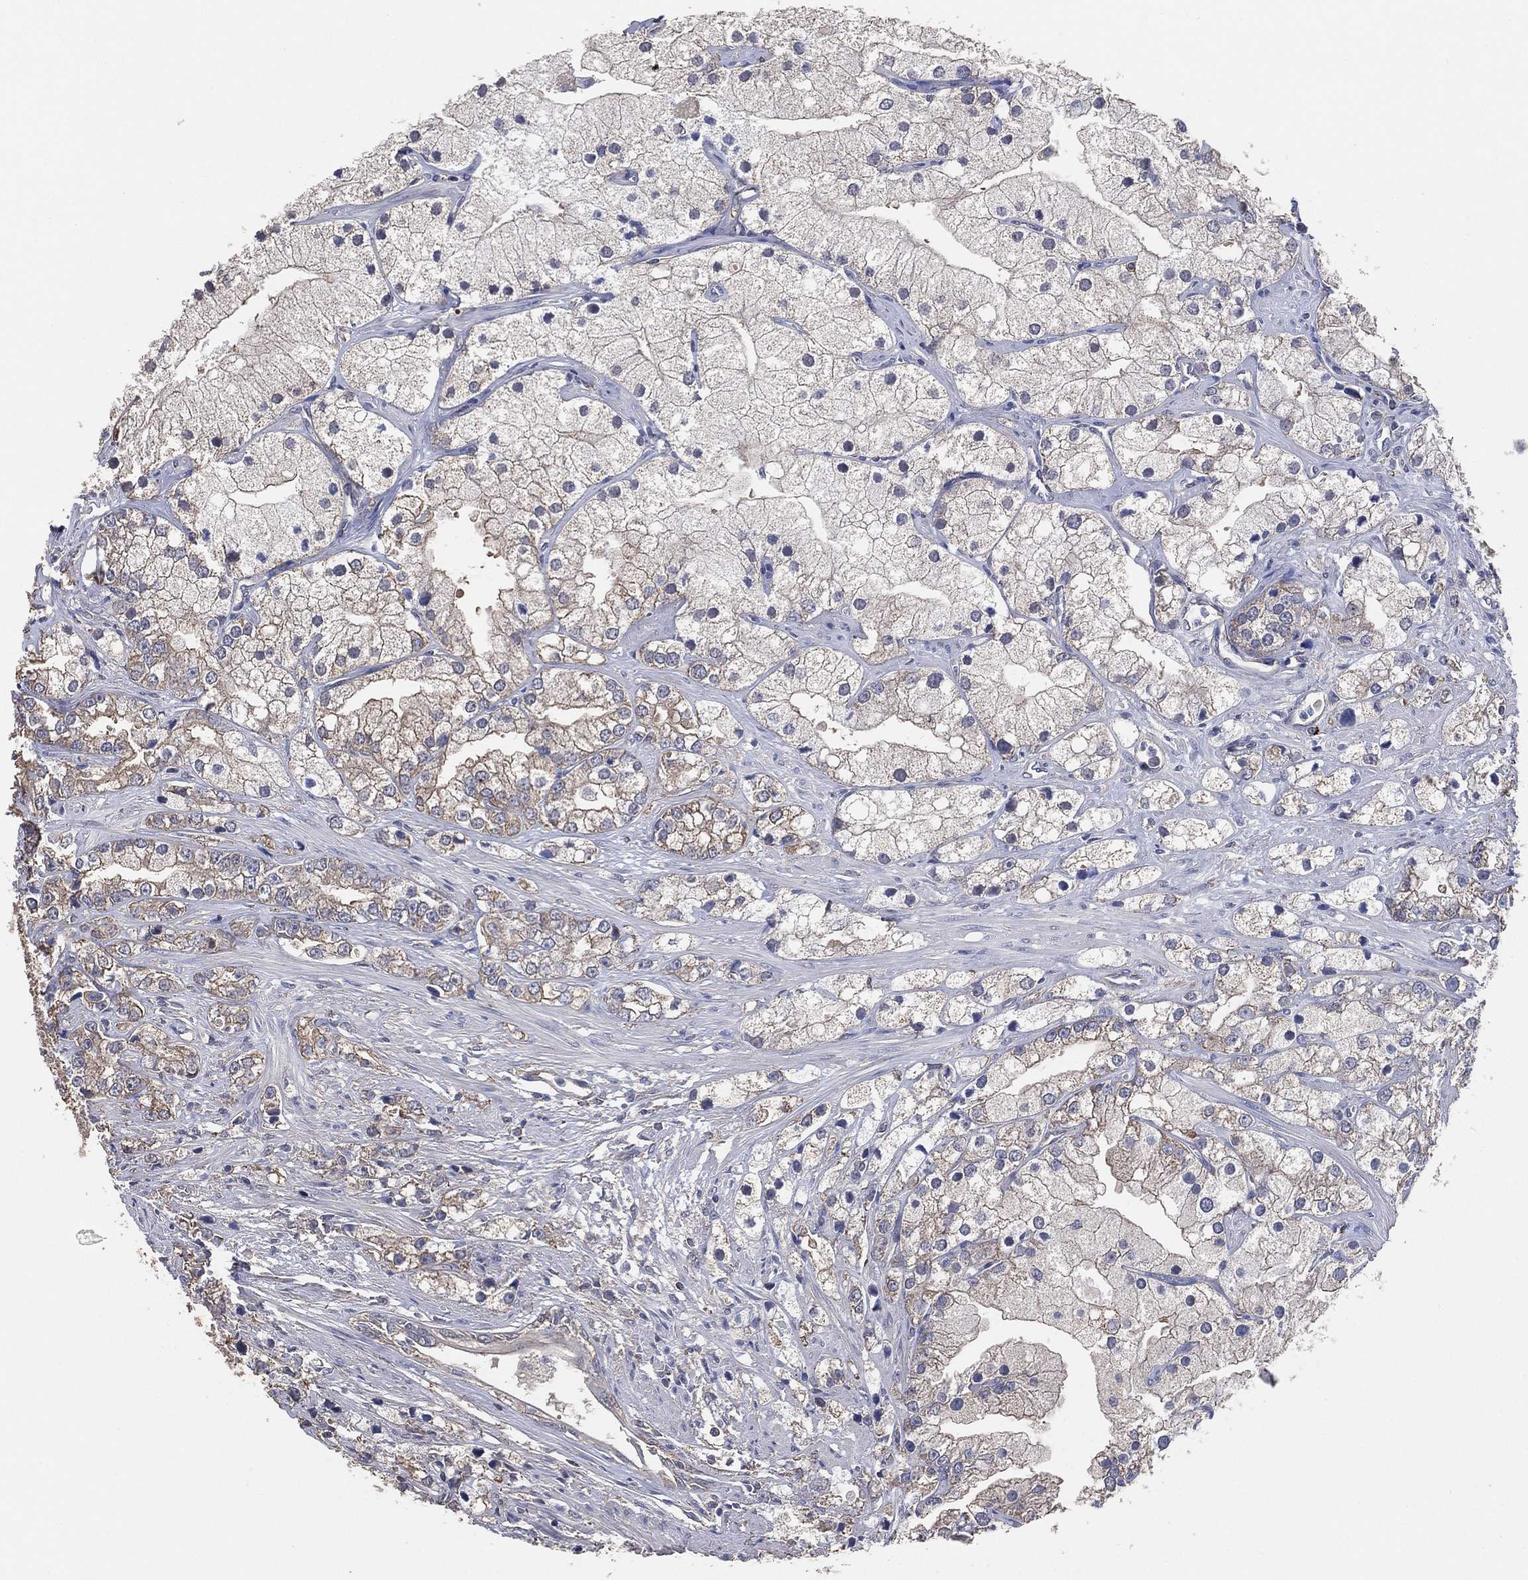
{"staining": {"intensity": "weak", "quantity": "25%-75%", "location": "cytoplasmic/membranous"}, "tissue": "prostate cancer", "cell_type": "Tumor cells", "image_type": "cancer", "snomed": [{"axis": "morphology", "description": "Adenocarcinoma, NOS"}, {"axis": "topography", "description": "Prostate and seminal vesicle, NOS"}, {"axis": "topography", "description": "Prostate"}], "caption": "Adenocarcinoma (prostate) tissue displays weak cytoplasmic/membranous staining in approximately 25%-75% of tumor cells, visualized by immunohistochemistry.", "gene": "KLK5", "patient": {"sex": "male", "age": 79}}